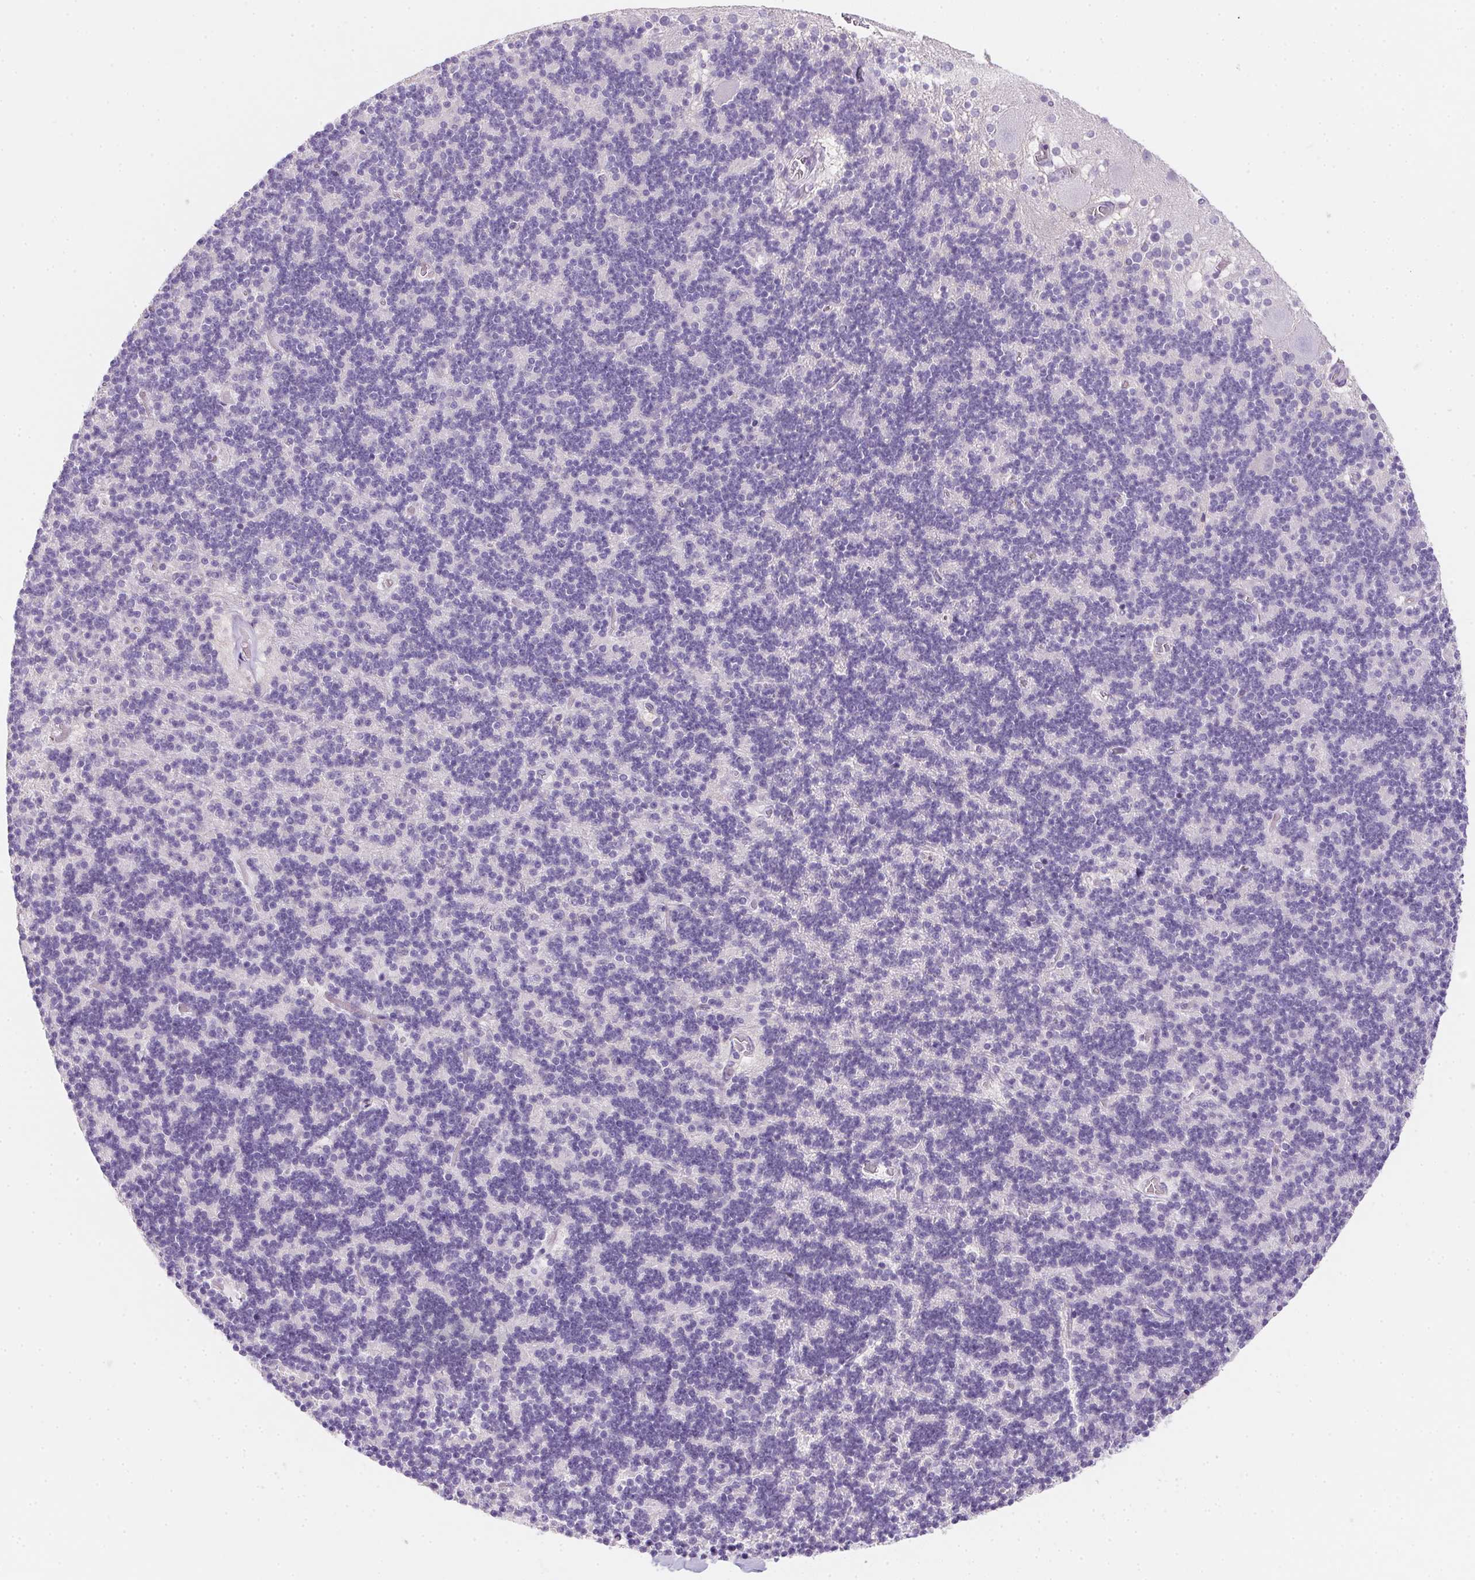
{"staining": {"intensity": "negative", "quantity": "none", "location": "none"}, "tissue": "cerebellum", "cell_type": "Cells in granular layer", "image_type": "normal", "snomed": [{"axis": "morphology", "description": "Normal tissue, NOS"}, {"axis": "topography", "description": "Cerebellum"}], "caption": "Immunohistochemistry (IHC) of unremarkable cerebellum exhibits no expression in cells in granular layer.", "gene": "AQP5", "patient": {"sex": "male", "age": 70}}